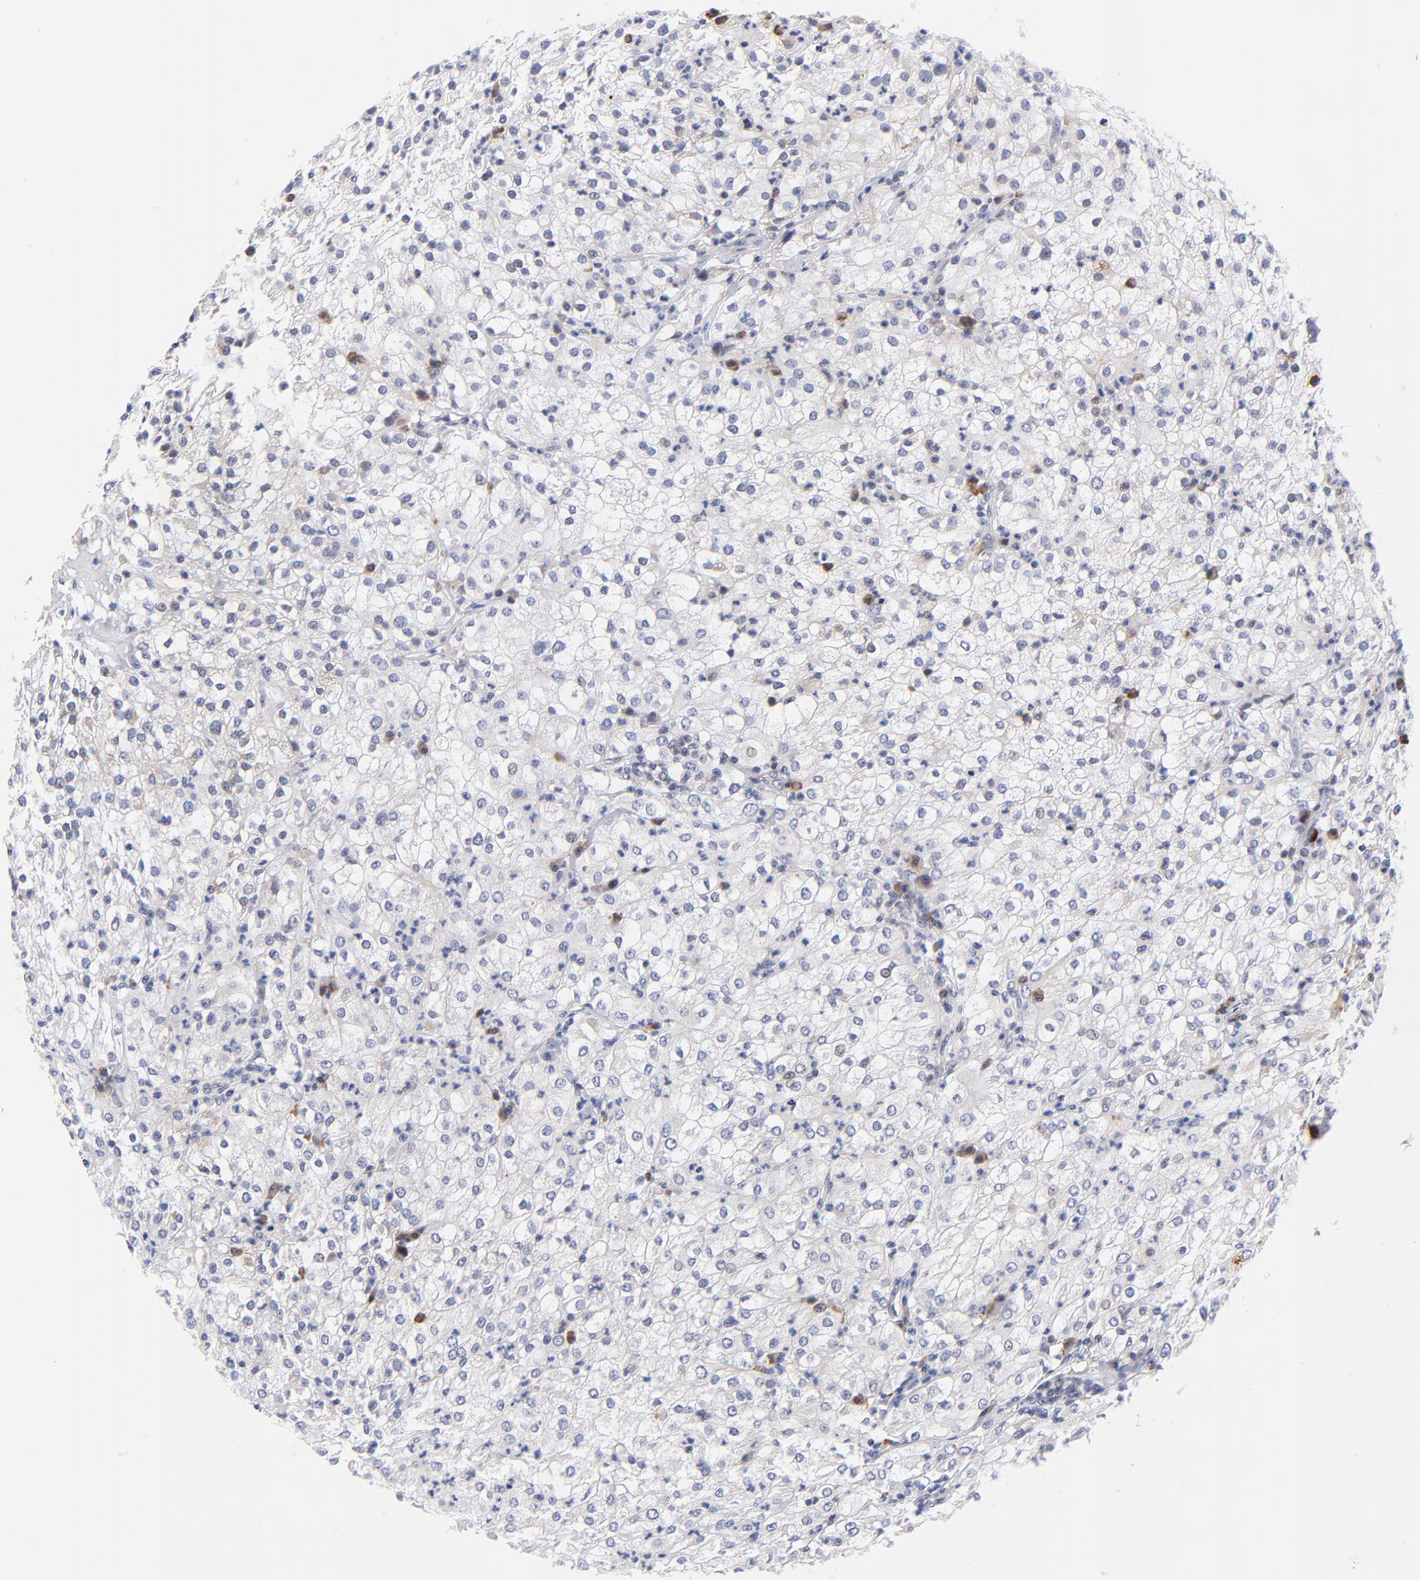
{"staining": {"intensity": "negative", "quantity": "none", "location": "none"}, "tissue": "renal cancer", "cell_type": "Tumor cells", "image_type": "cancer", "snomed": [{"axis": "morphology", "description": "Adenocarcinoma, NOS"}, {"axis": "topography", "description": "Kidney"}], "caption": "The immunohistochemistry (IHC) photomicrograph has no significant expression in tumor cells of renal adenocarcinoma tissue. Nuclei are stained in blue.", "gene": "AFF2", "patient": {"sex": "male", "age": 59}}